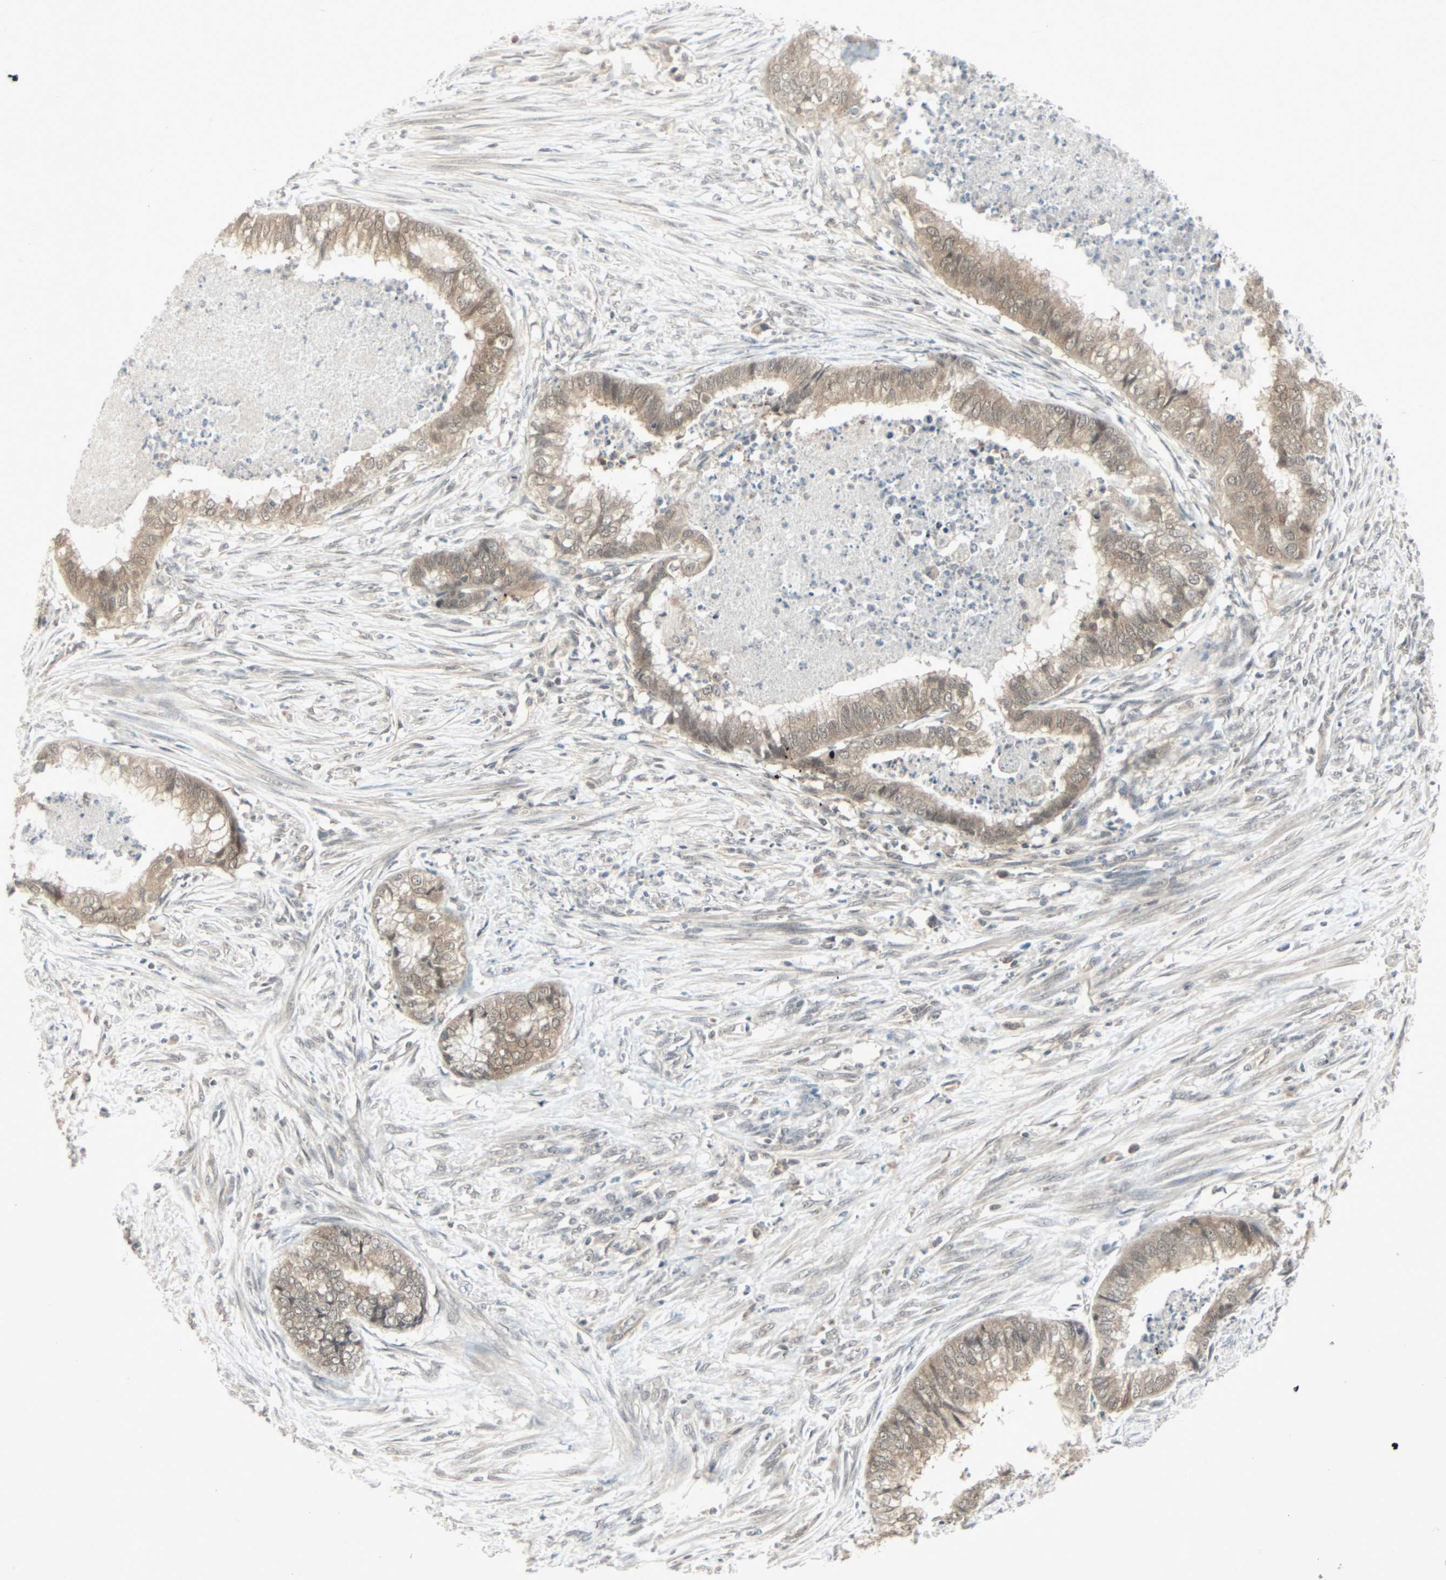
{"staining": {"intensity": "weak", "quantity": ">75%", "location": "cytoplasmic/membranous"}, "tissue": "endometrial cancer", "cell_type": "Tumor cells", "image_type": "cancer", "snomed": [{"axis": "morphology", "description": "Necrosis, NOS"}, {"axis": "morphology", "description": "Adenocarcinoma, NOS"}, {"axis": "topography", "description": "Endometrium"}], "caption": "Tumor cells display low levels of weak cytoplasmic/membranous staining in approximately >75% of cells in human endometrial cancer (adenocarcinoma).", "gene": "PTPA", "patient": {"sex": "female", "age": 79}}